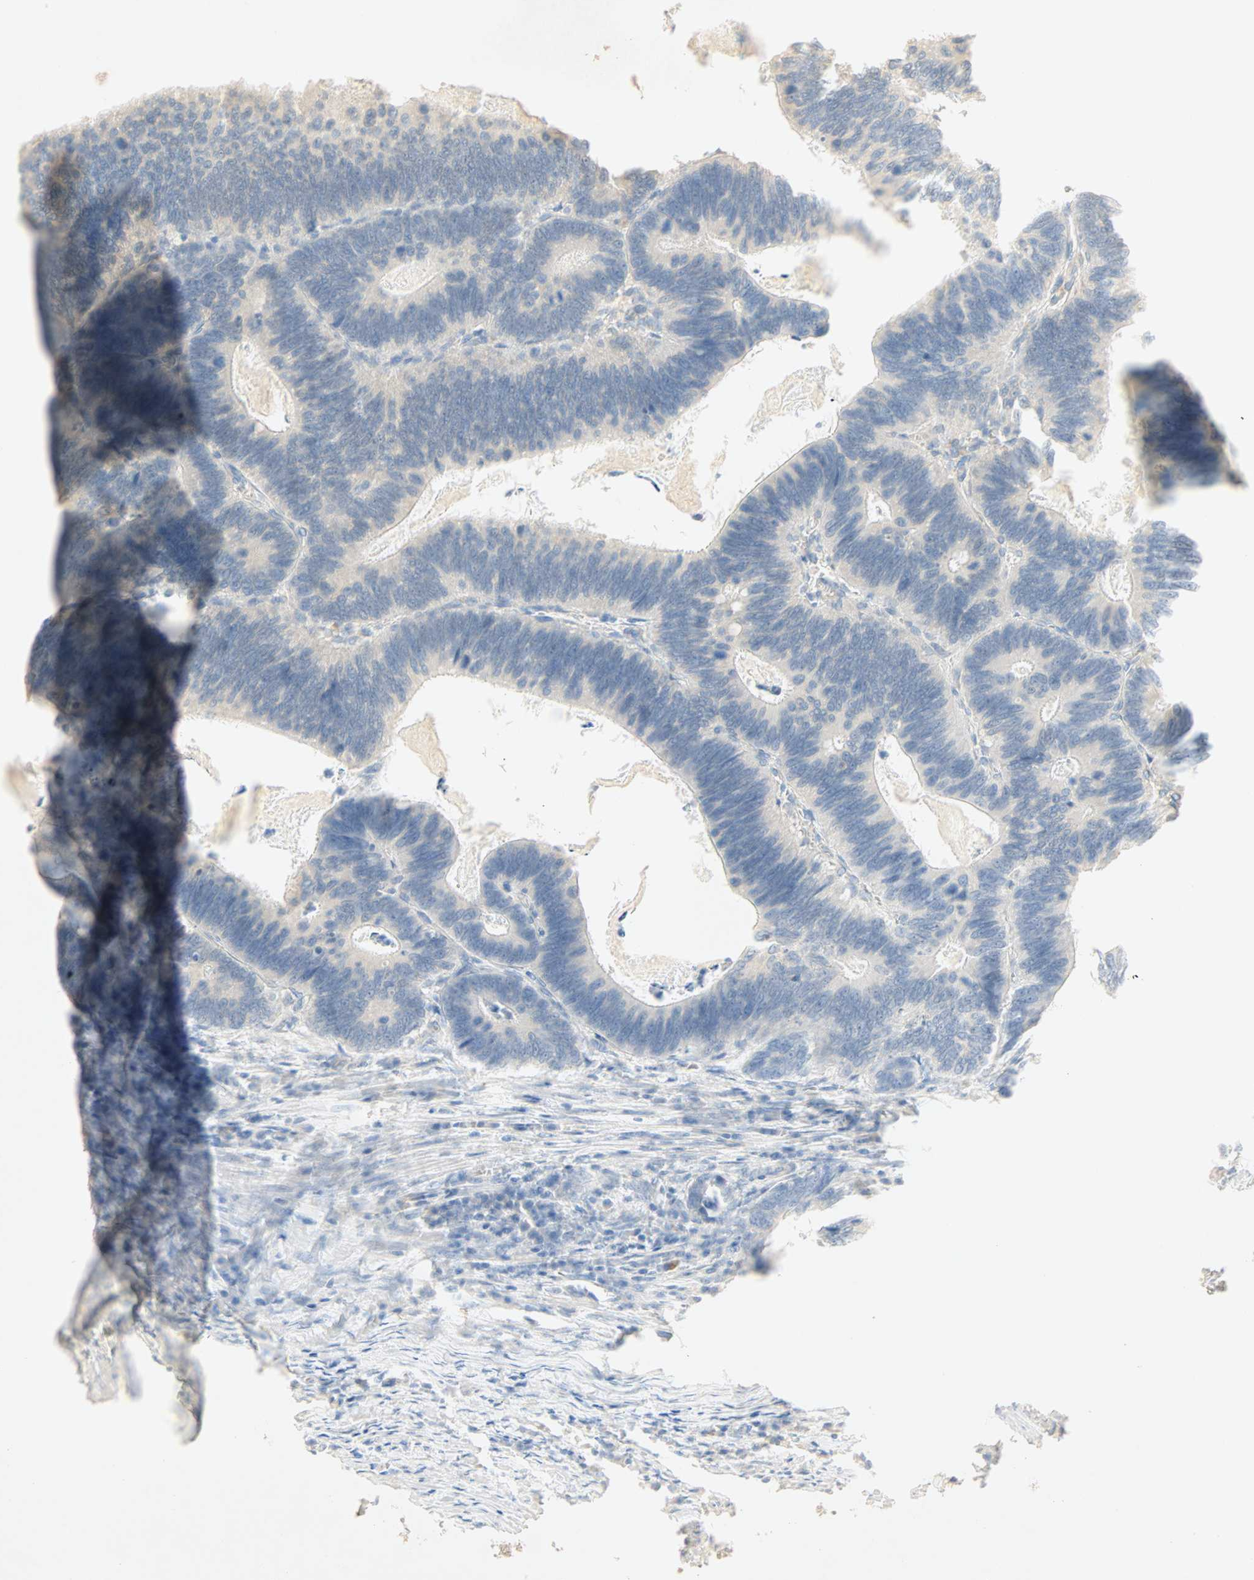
{"staining": {"intensity": "negative", "quantity": "none", "location": "none"}, "tissue": "colorectal cancer", "cell_type": "Tumor cells", "image_type": "cancer", "snomed": [{"axis": "morphology", "description": "Adenocarcinoma, NOS"}, {"axis": "topography", "description": "Colon"}], "caption": "This is an immunohistochemistry photomicrograph of adenocarcinoma (colorectal). There is no staining in tumor cells.", "gene": "SELENBP1", "patient": {"sex": "male", "age": 72}}